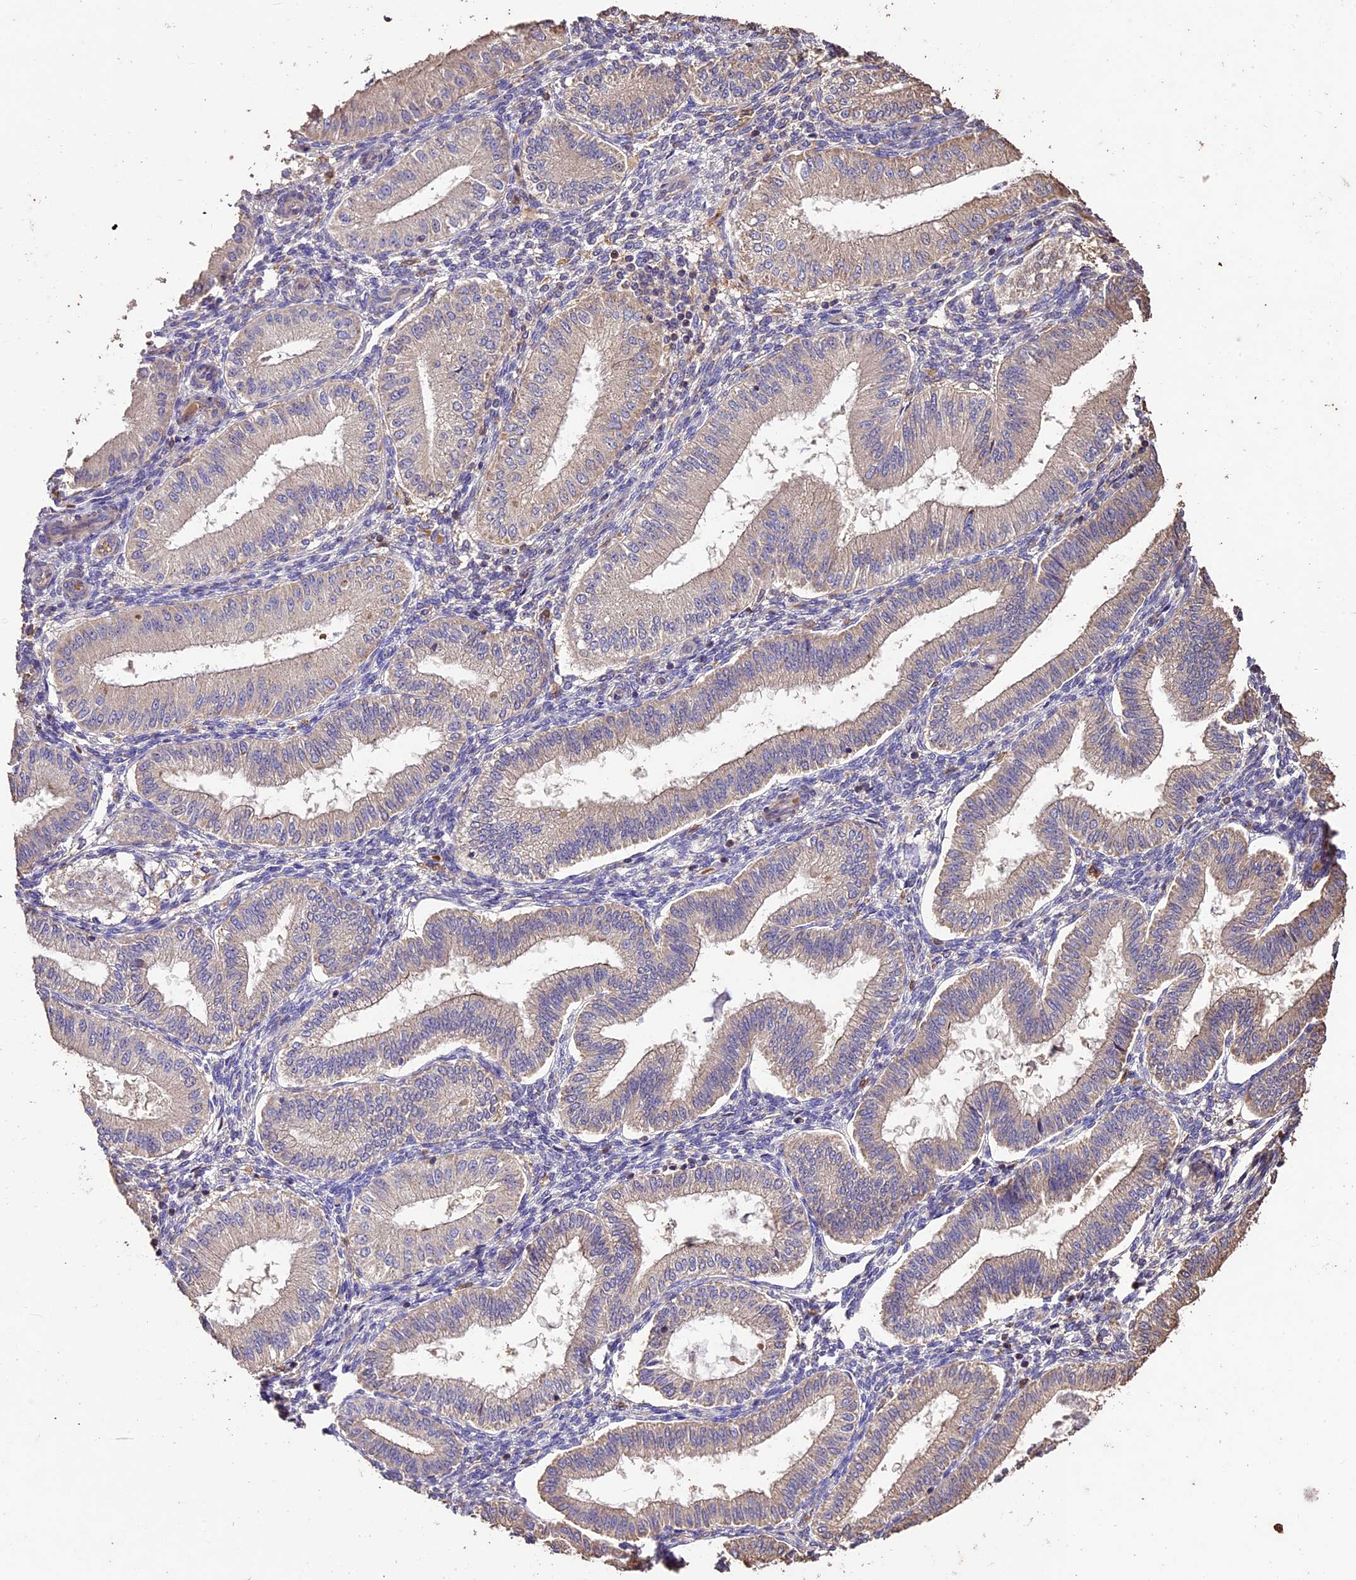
{"staining": {"intensity": "weak", "quantity": "<25%", "location": "cytoplasmic/membranous"}, "tissue": "endometrium", "cell_type": "Cells in endometrial stroma", "image_type": "normal", "snomed": [{"axis": "morphology", "description": "Normal tissue, NOS"}, {"axis": "topography", "description": "Endometrium"}], "caption": "This photomicrograph is of unremarkable endometrium stained with immunohistochemistry to label a protein in brown with the nuclei are counter-stained blue. There is no positivity in cells in endometrial stroma.", "gene": "CRLF1", "patient": {"sex": "female", "age": 39}}